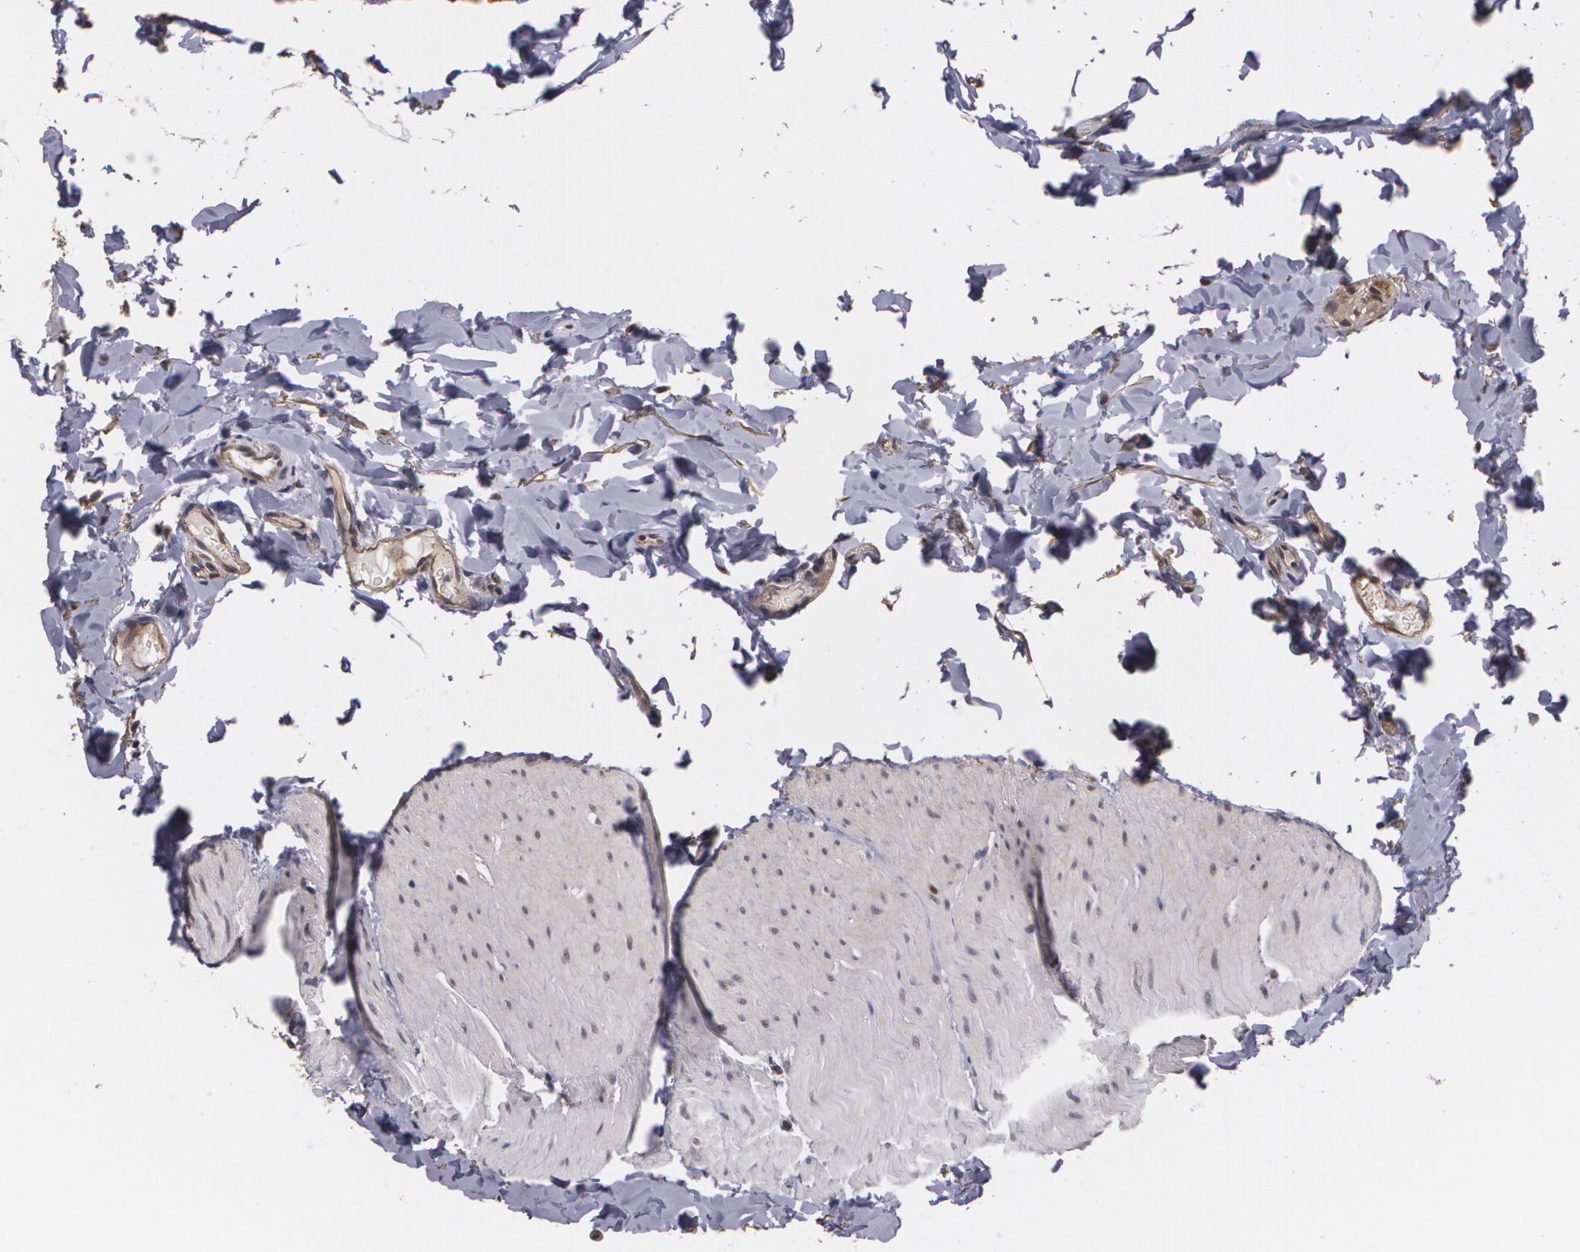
{"staining": {"intensity": "weak", "quantity": ">75%", "location": "cytoplasmic/membranous"}, "tissue": "colon", "cell_type": "Endothelial cells", "image_type": "normal", "snomed": [{"axis": "morphology", "description": "Normal tissue, NOS"}, {"axis": "topography", "description": "Smooth muscle"}, {"axis": "topography", "description": "Colon"}], "caption": "IHC photomicrograph of unremarkable colon: human colon stained using immunohistochemistry shows low levels of weak protein expression localized specifically in the cytoplasmic/membranous of endothelial cells, appearing as a cytoplasmic/membranous brown color.", "gene": "BRCA1", "patient": {"sex": "male", "age": 67}}